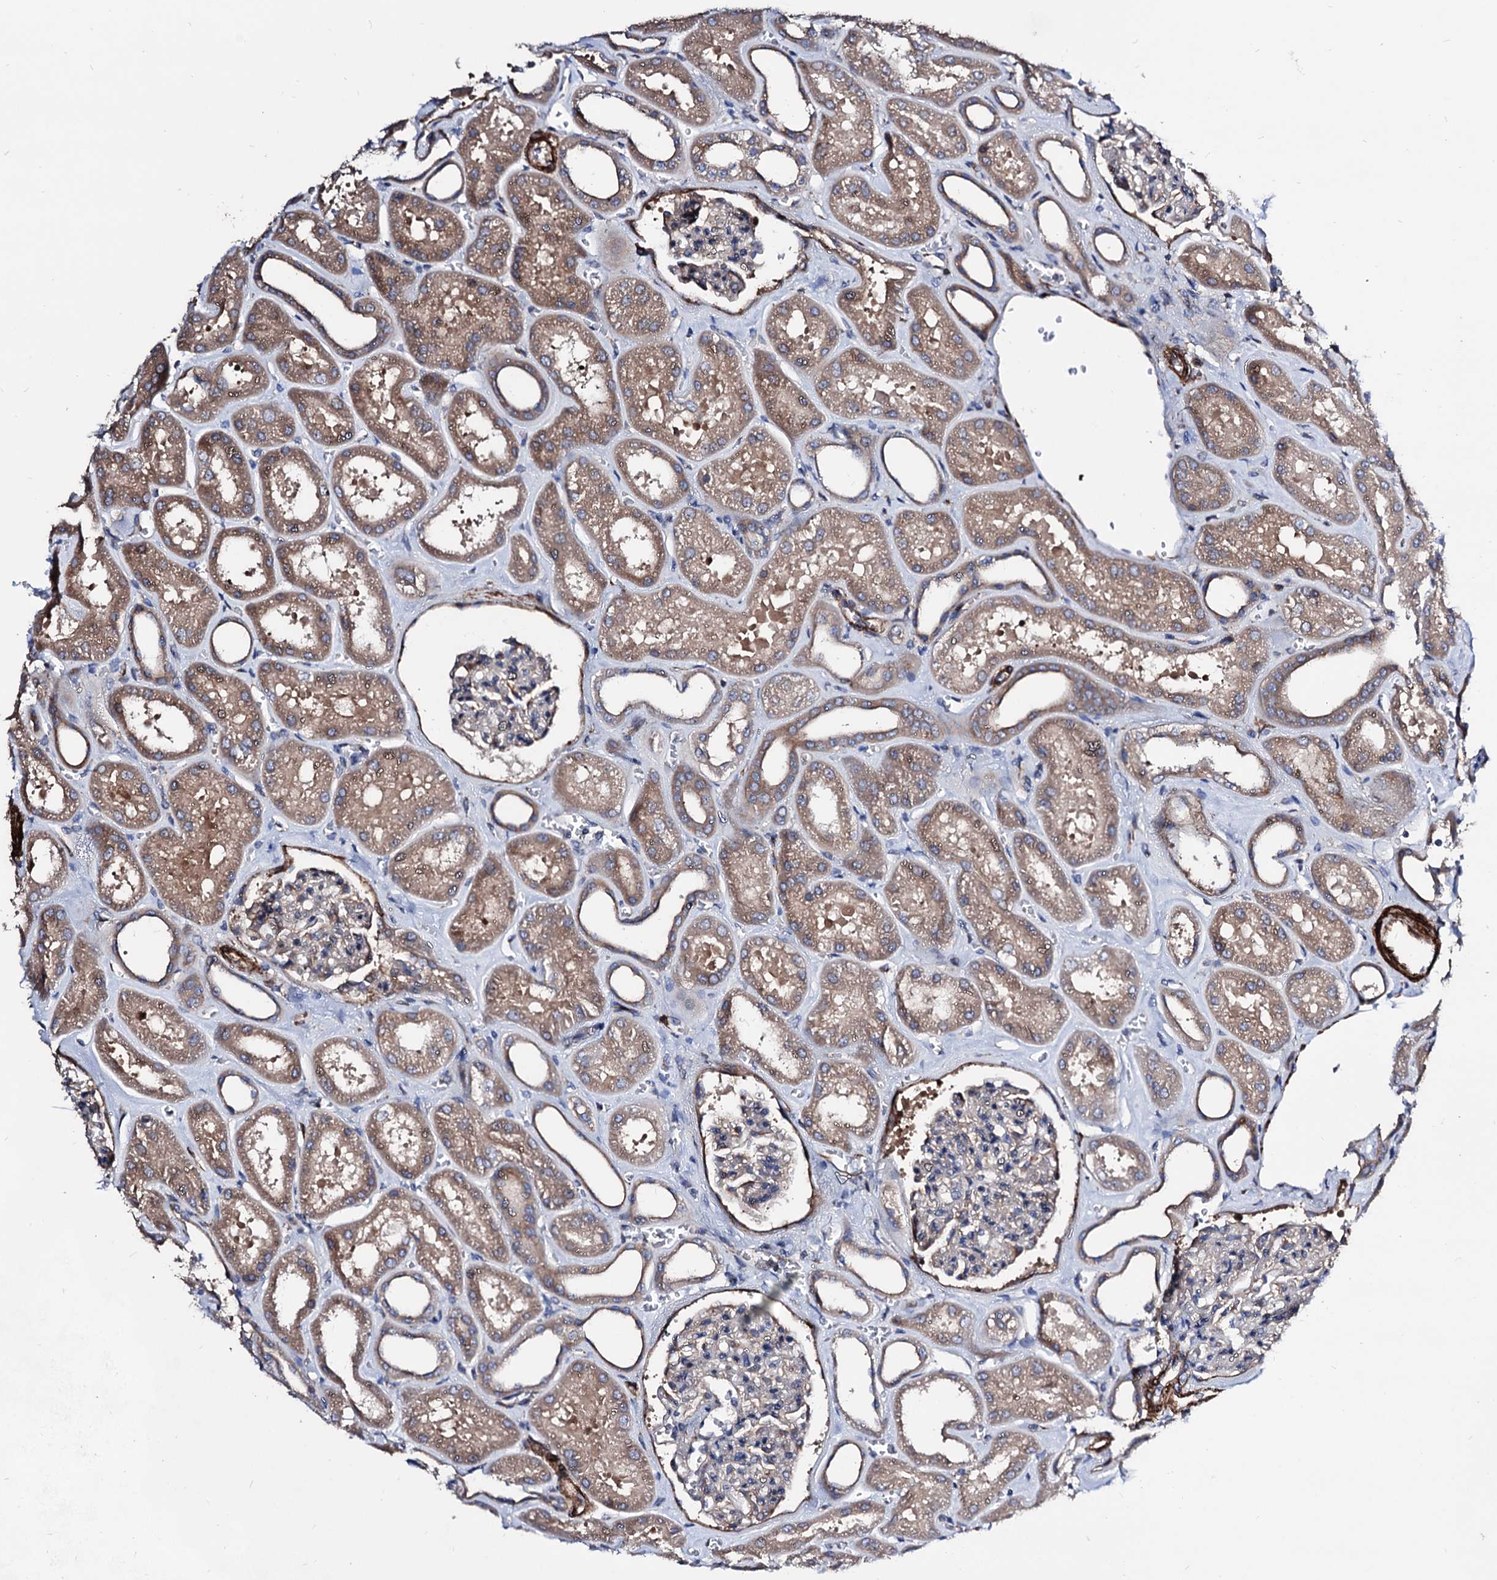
{"staining": {"intensity": "weak", "quantity": "25%-75%", "location": "cytoplasmic/membranous"}, "tissue": "kidney", "cell_type": "Cells in glomeruli", "image_type": "normal", "snomed": [{"axis": "morphology", "description": "Normal tissue, NOS"}, {"axis": "morphology", "description": "Adenocarcinoma, NOS"}, {"axis": "topography", "description": "Kidney"}], "caption": "Kidney stained with DAB immunohistochemistry (IHC) shows low levels of weak cytoplasmic/membranous staining in approximately 25%-75% of cells in glomeruli.", "gene": "WDR11", "patient": {"sex": "female", "age": 68}}